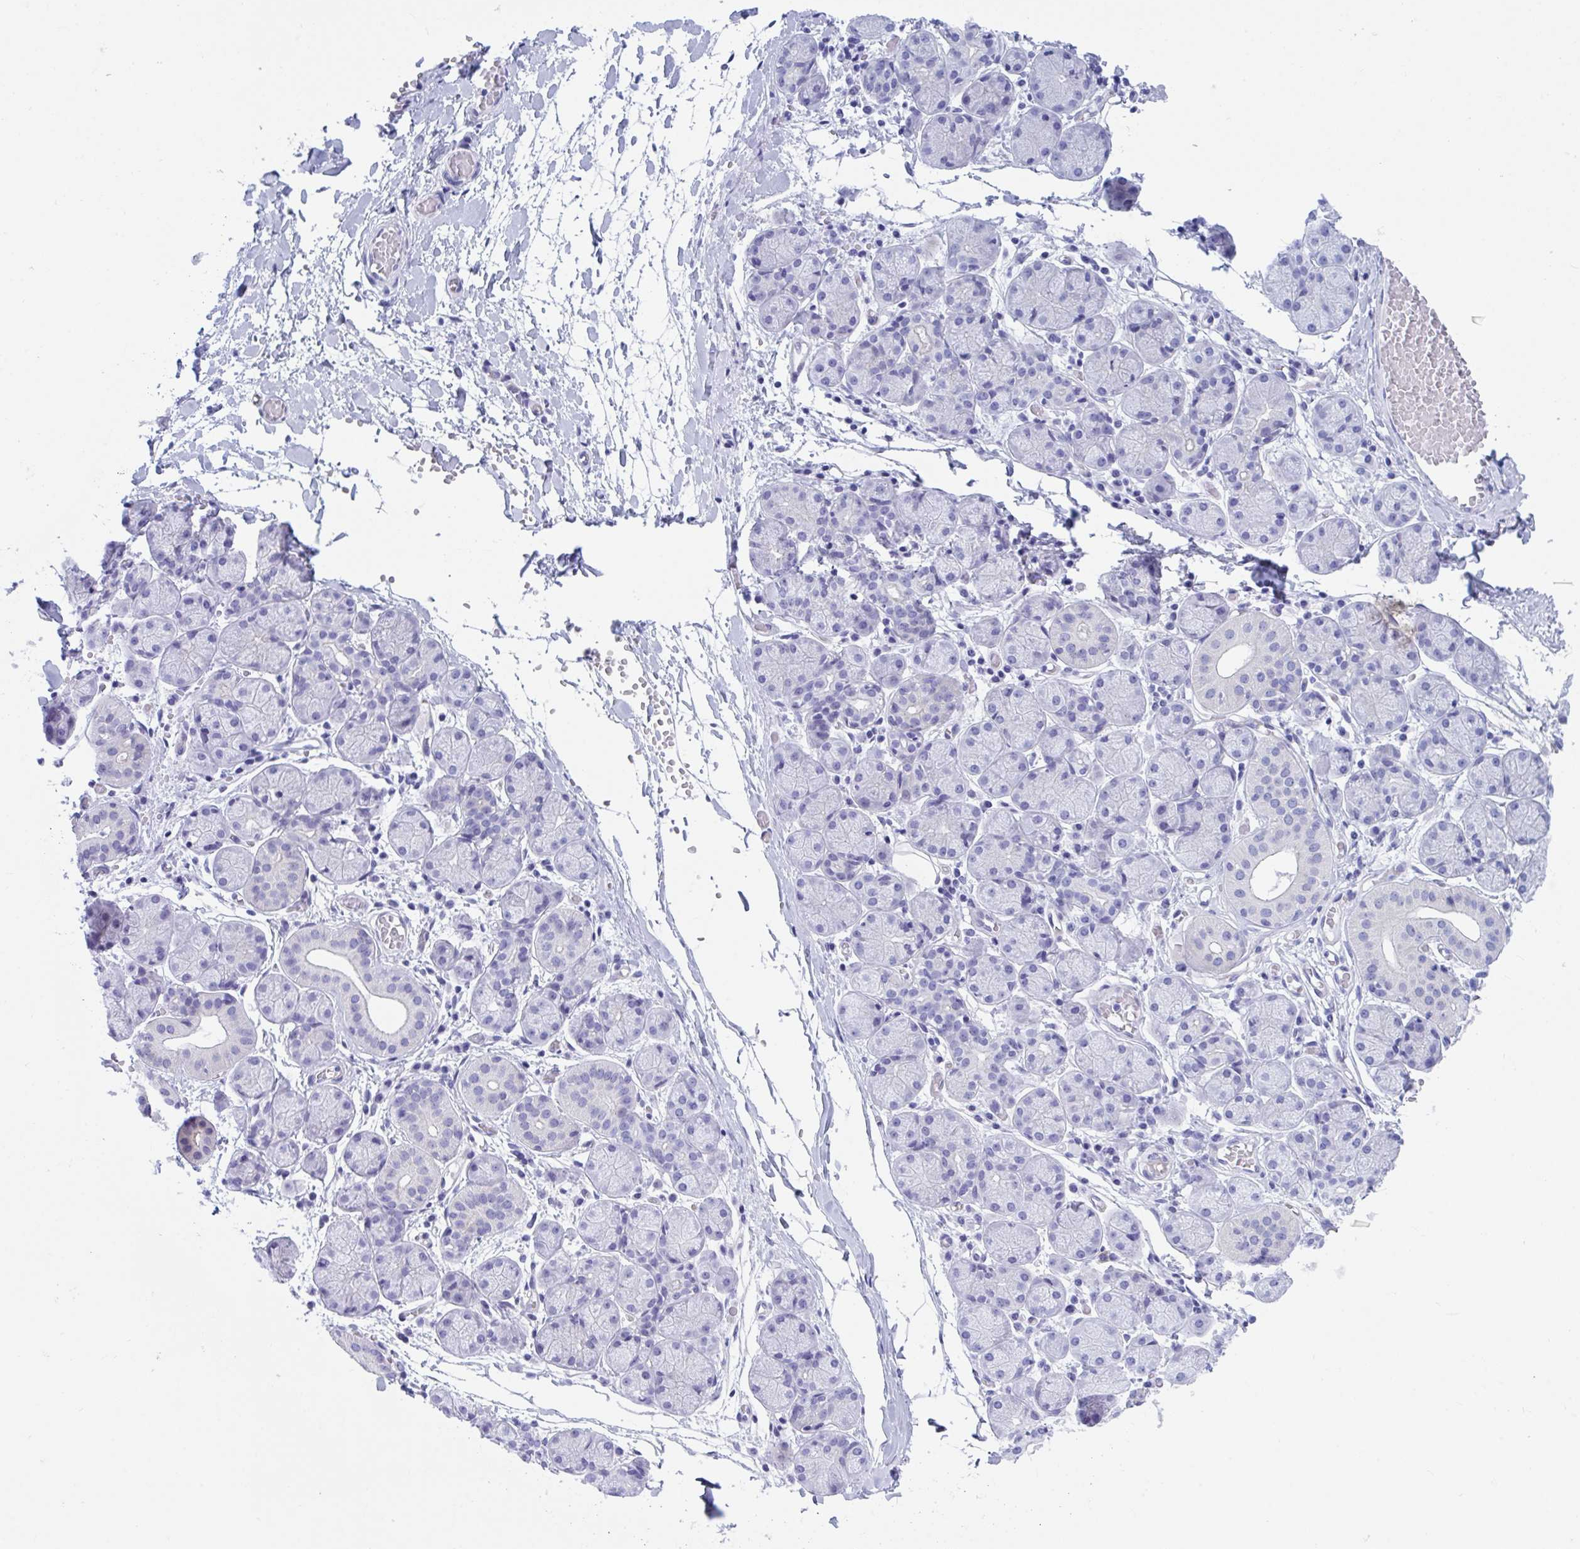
{"staining": {"intensity": "negative", "quantity": "none", "location": "none"}, "tissue": "salivary gland", "cell_type": "Glandular cells", "image_type": "normal", "snomed": [{"axis": "morphology", "description": "Normal tissue, NOS"}, {"axis": "topography", "description": "Salivary gland"}], "caption": "Image shows no significant protein positivity in glandular cells of normal salivary gland. The staining is performed using DAB (3,3'-diaminobenzidine) brown chromogen with nuclei counter-stained in using hematoxylin.", "gene": "TTC30A", "patient": {"sex": "female", "age": 24}}